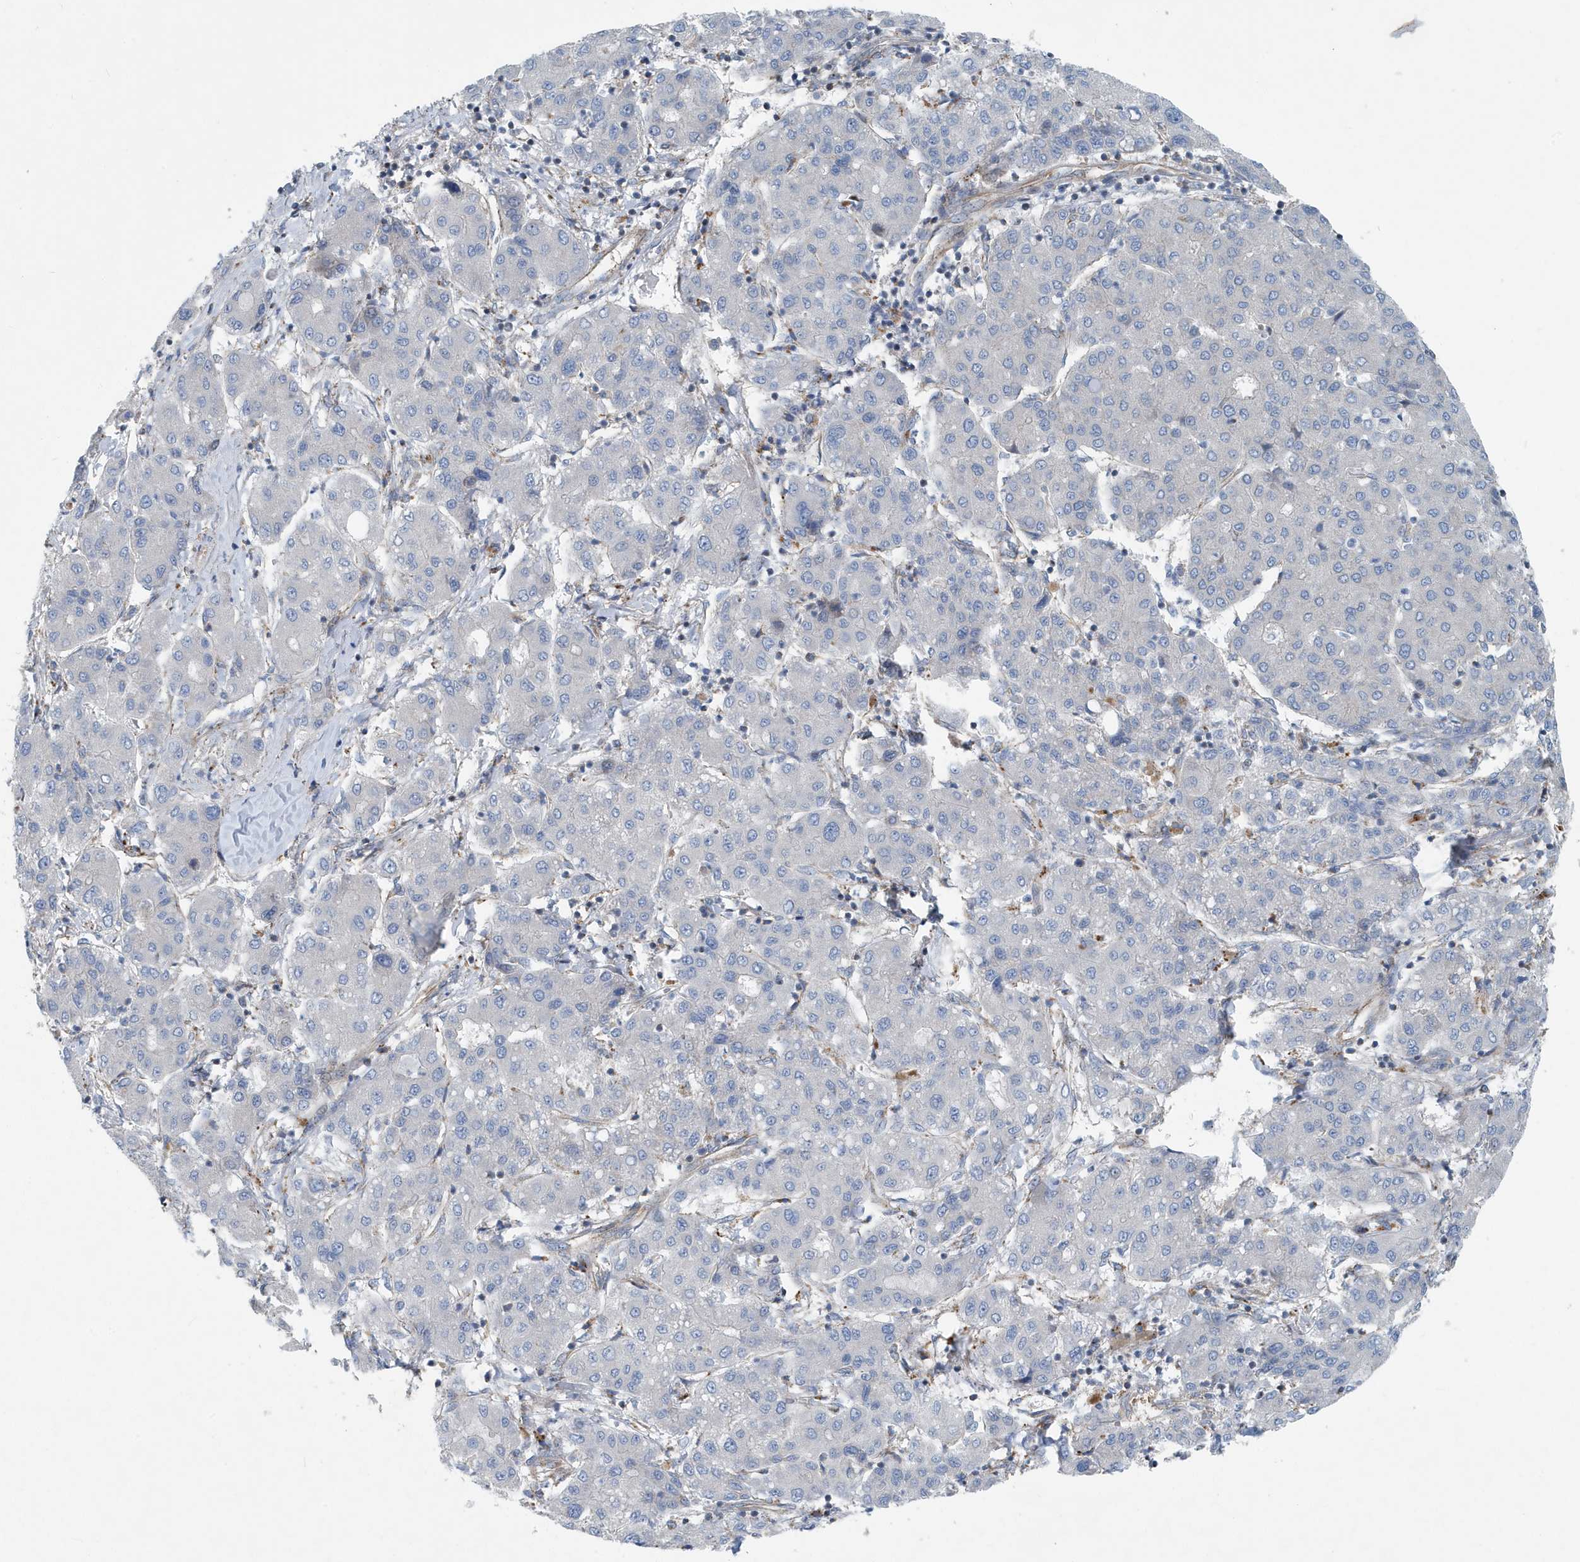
{"staining": {"intensity": "negative", "quantity": "none", "location": "none"}, "tissue": "liver cancer", "cell_type": "Tumor cells", "image_type": "cancer", "snomed": [{"axis": "morphology", "description": "Carcinoma, Hepatocellular, NOS"}, {"axis": "topography", "description": "Liver"}], "caption": "Protein analysis of liver hepatocellular carcinoma exhibits no significant expression in tumor cells.", "gene": "PPM1M", "patient": {"sex": "male", "age": 65}}